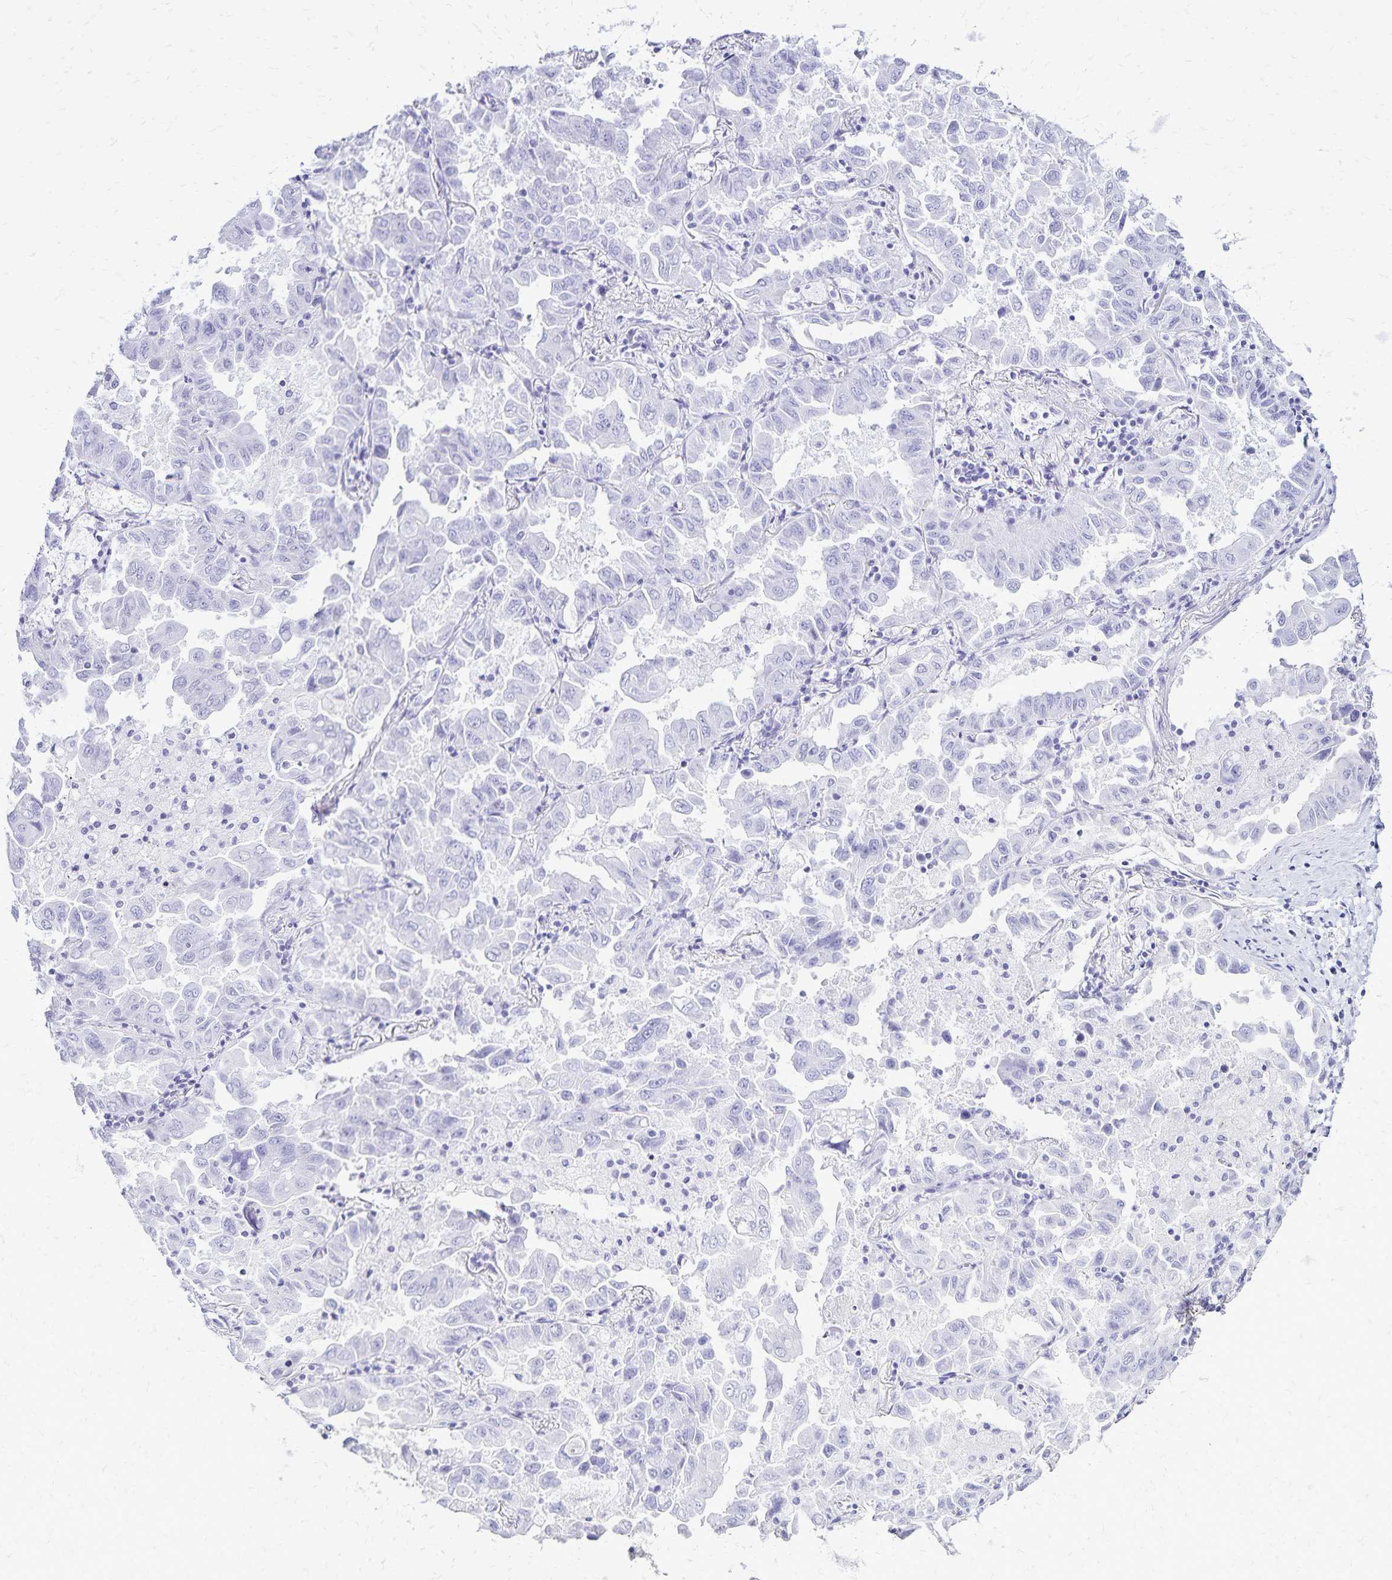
{"staining": {"intensity": "negative", "quantity": "none", "location": "none"}, "tissue": "lung cancer", "cell_type": "Tumor cells", "image_type": "cancer", "snomed": [{"axis": "morphology", "description": "Adenocarcinoma, NOS"}, {"axis": "topography", "description": "Lung"}], "caption": "Immunohistochemistry photomicrograph of neoplastic tissue: lung cancer (adenocarcinoma) stained with DAB (3,3'-diaminobenzidine) shows no significant protein staining in tumor cells.", "gene": "LIN28B", "patient": {"sex": "male", "age": 64}}